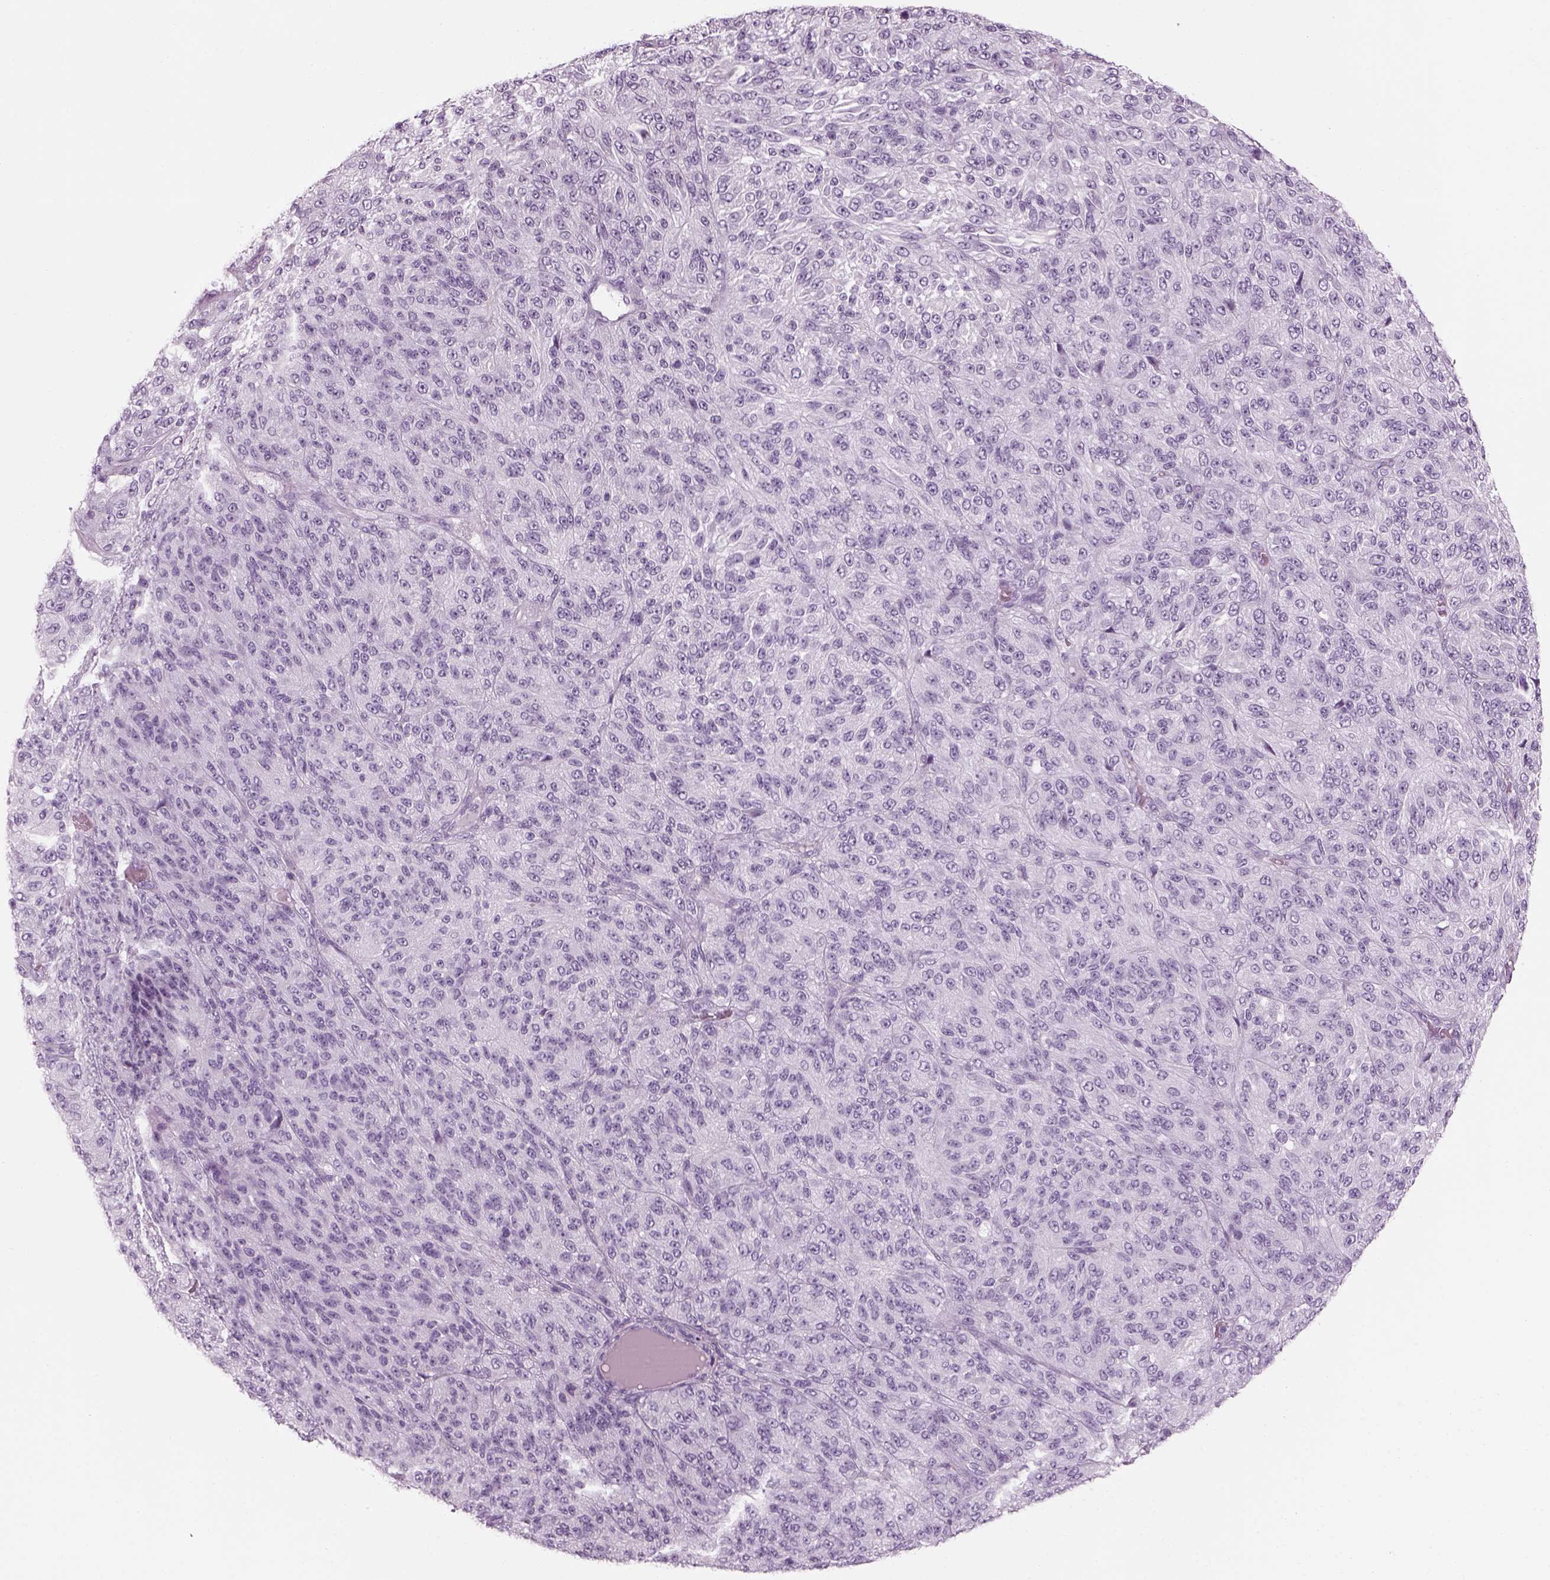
{"staining": {"intensity": "negative", "quantity": "none", "location": "none"}, "tissue": "melanoma", "cell_type": "Tumor cells", "image_type": "cancer", "snomed": [{"axis": "morphology", "description": "Malignant melanoma, Metastatic site"}, {"axis": "topography", "description": "Brain"}], "caption": "Human melanoma stained for a protein using IHC shows no expression in tumor cells.", "gene": "SAG", "patient": {"sex": "female", "age": 56}}